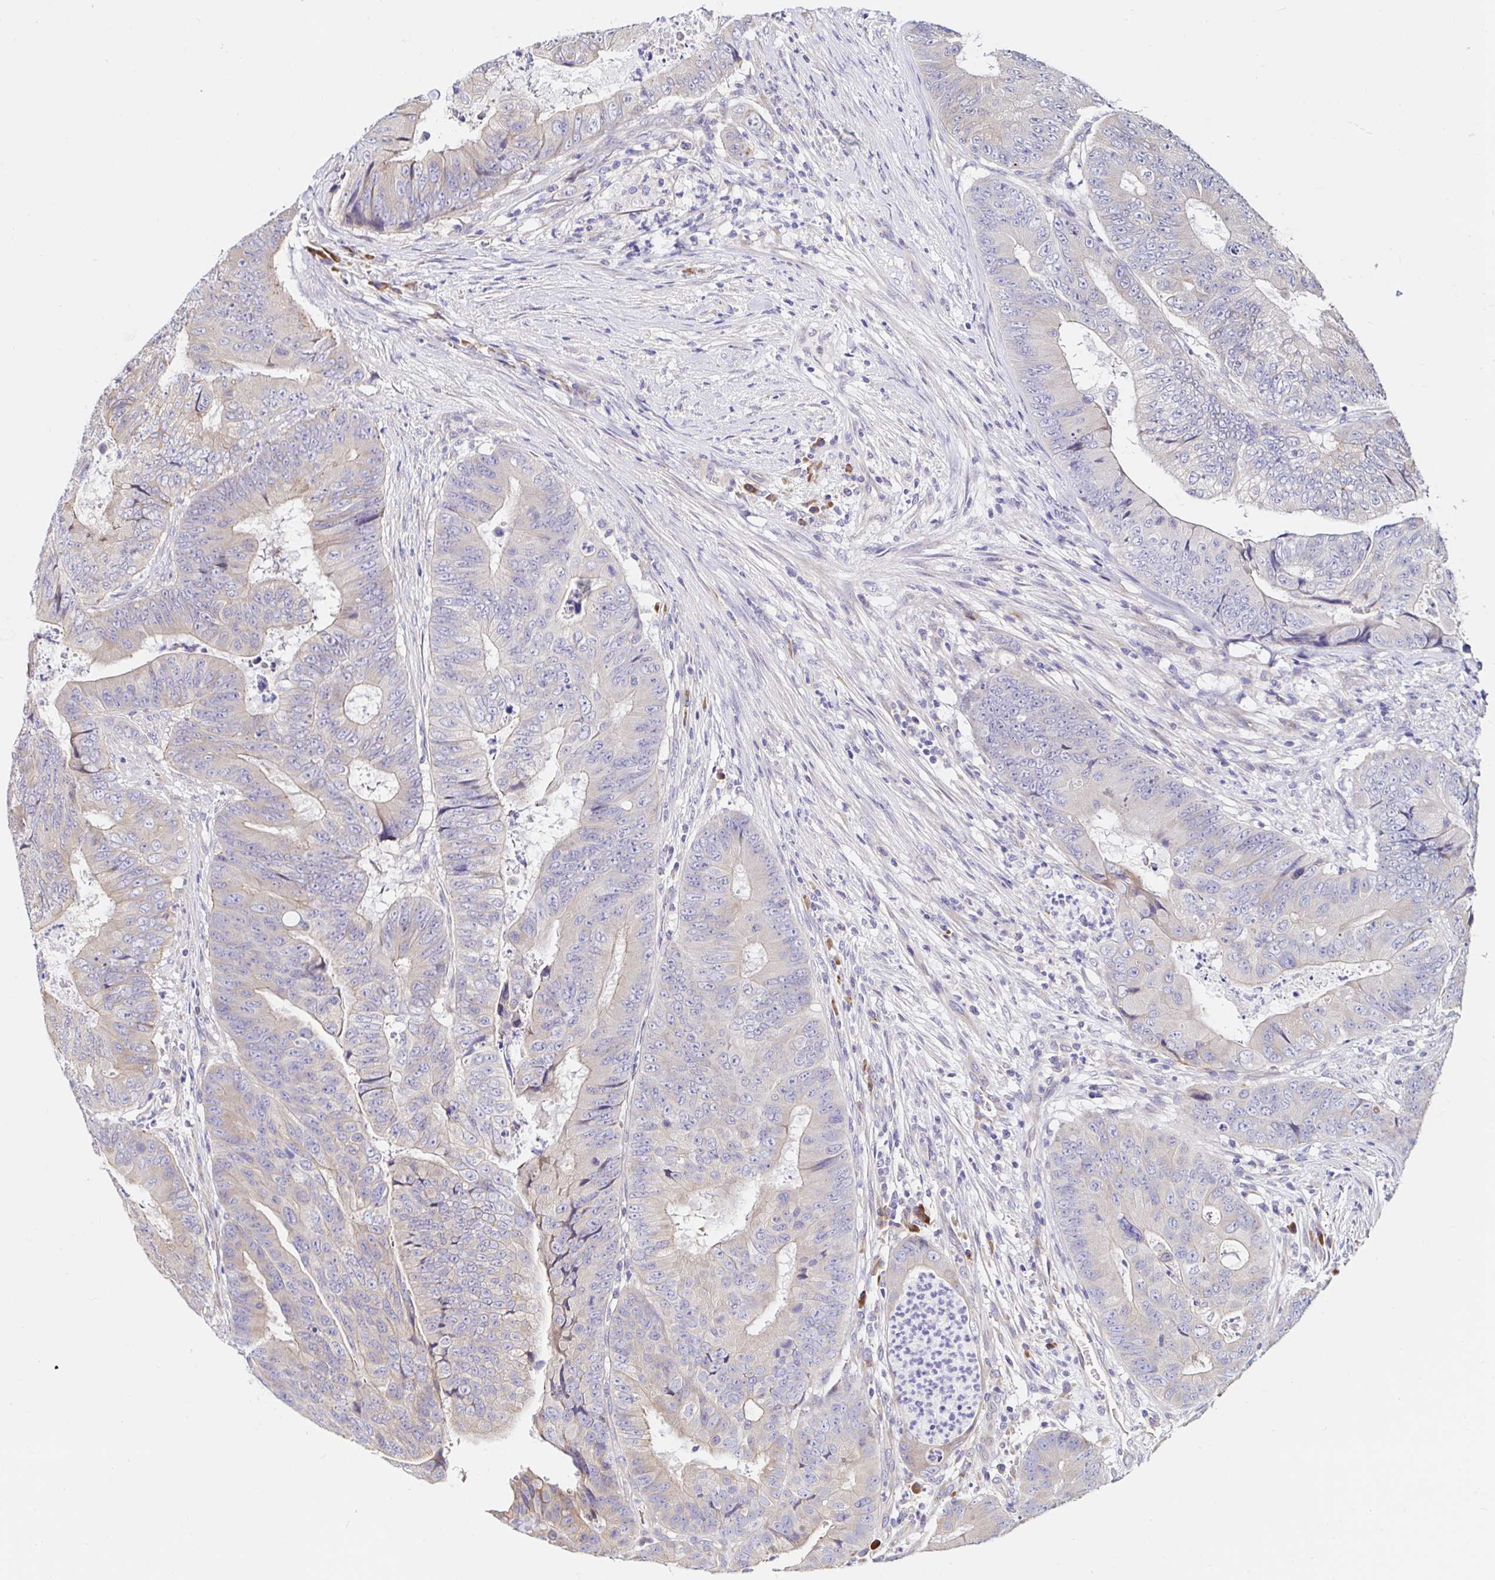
{"staining": {"intensity": "weak", "quantity": "<25%", "location": "cytoplasmic/membranous"}, "tissue": "colorectal cancer", "cell_type": "Tumor cells", "image_type": "cancer", "snomed": [{"axis": "morphology", "description": "Adenocarcinoma, NOS"}, {"axis": "topography", "description": "Colon"}], "caption": "Protein analysis of adenocarcinoma (colorectal) shows no significant expression in tumor cells. (Brightfield microscopy of DAB IHC at high magnification).", "gene": "VSIG2", "patient": {"sex": "female", "age": 48}}